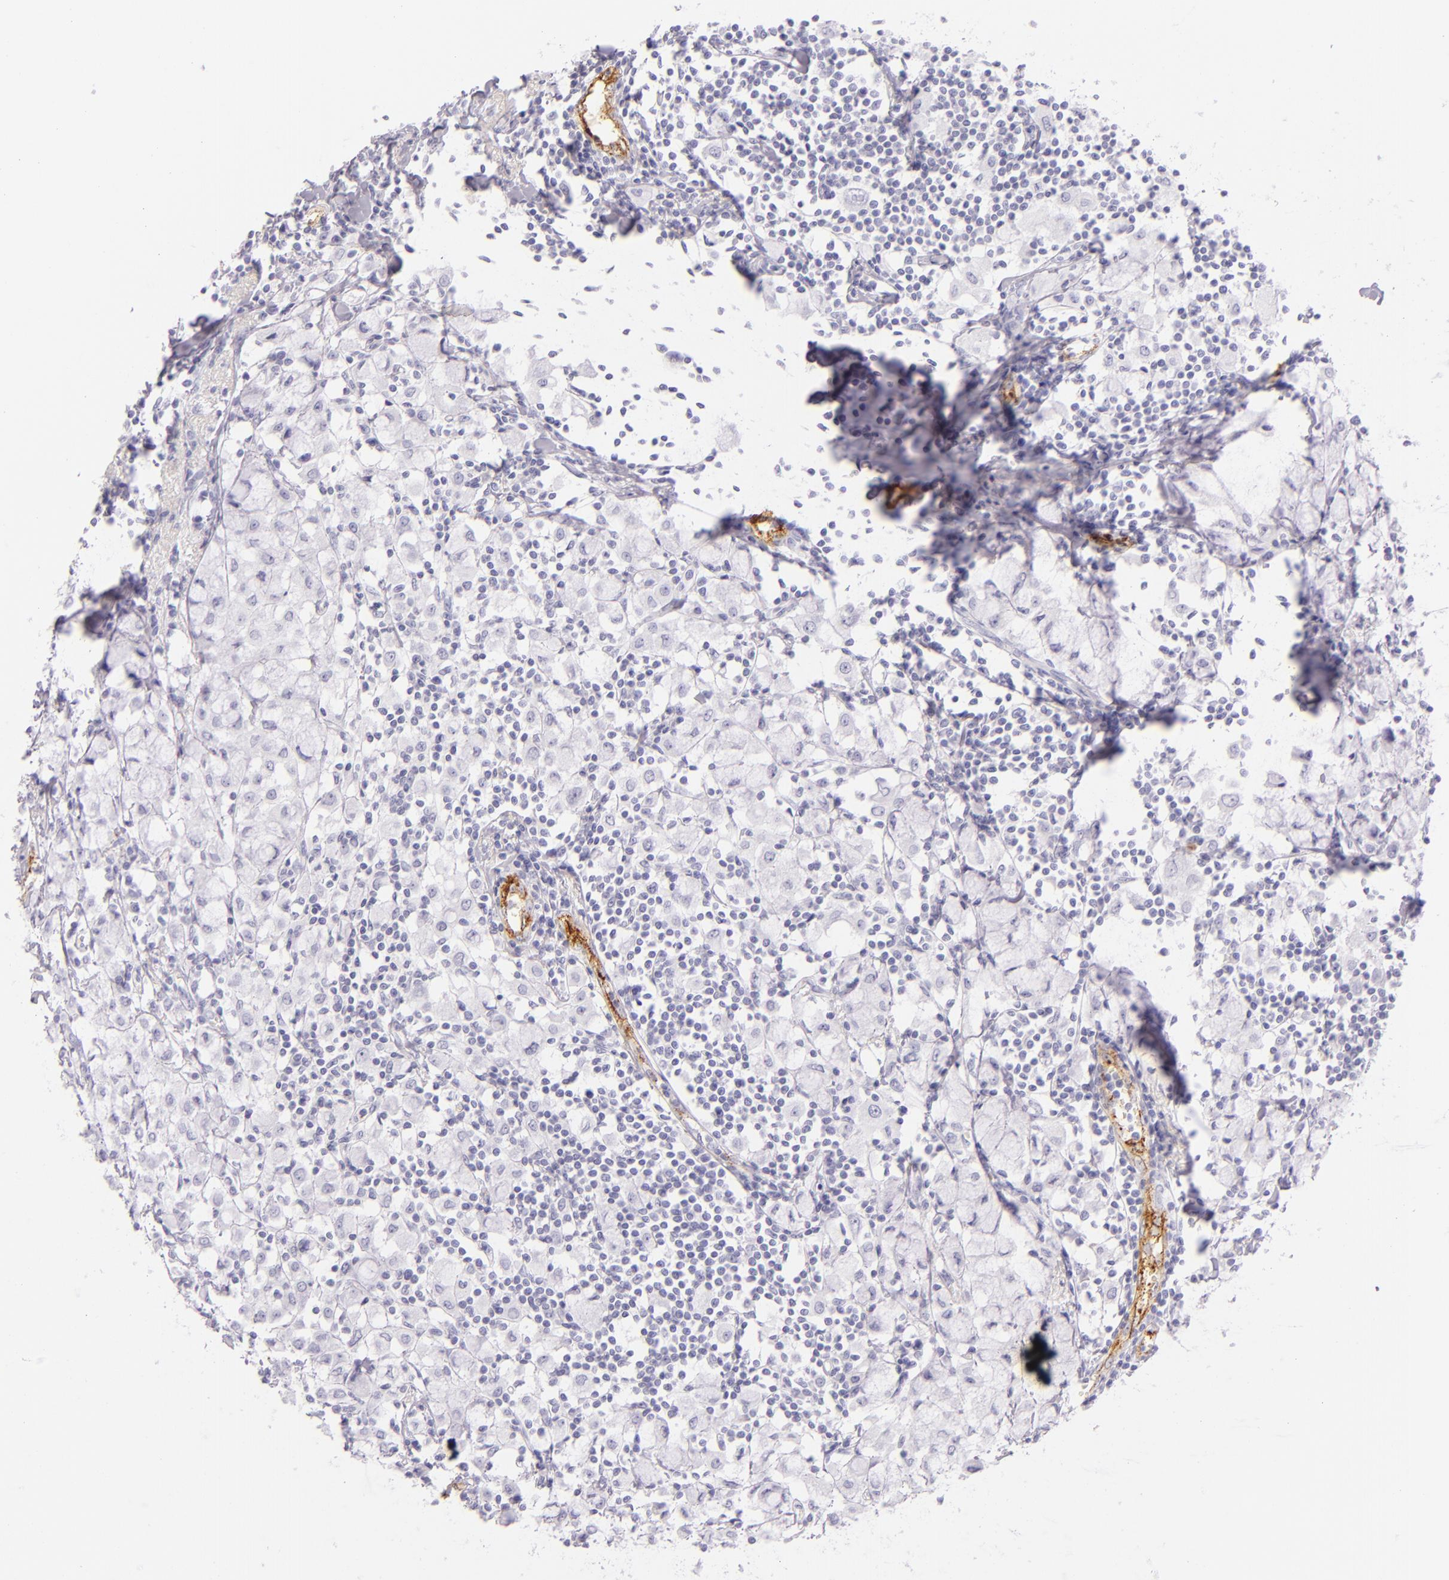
{"staining": {"intensity": "negative", "quantity": "none", "location": "none"}, "tissue": "breast cancer", "cell_type": "Tumor cells", "image_type": "cancer", "snomed": [{"axis": "morphology", "description": "Lobular carcinoma"}, {"axis": "topography", "description": "Breast"}], "caption": "This photomicrograph is of breast lobular carcinoma stained with immunohistochemistry to label a protein in brown with the nuclei are counter-stained blue. There is no staining in tumor cells. (Stains: DAB immunohistochemistry (IHC) with hematoxylin counter stain, Microscopy: brightfield microscopy at high magnification).", "gene": "SELP", "patient": {"sex": "female", "age": 85}}